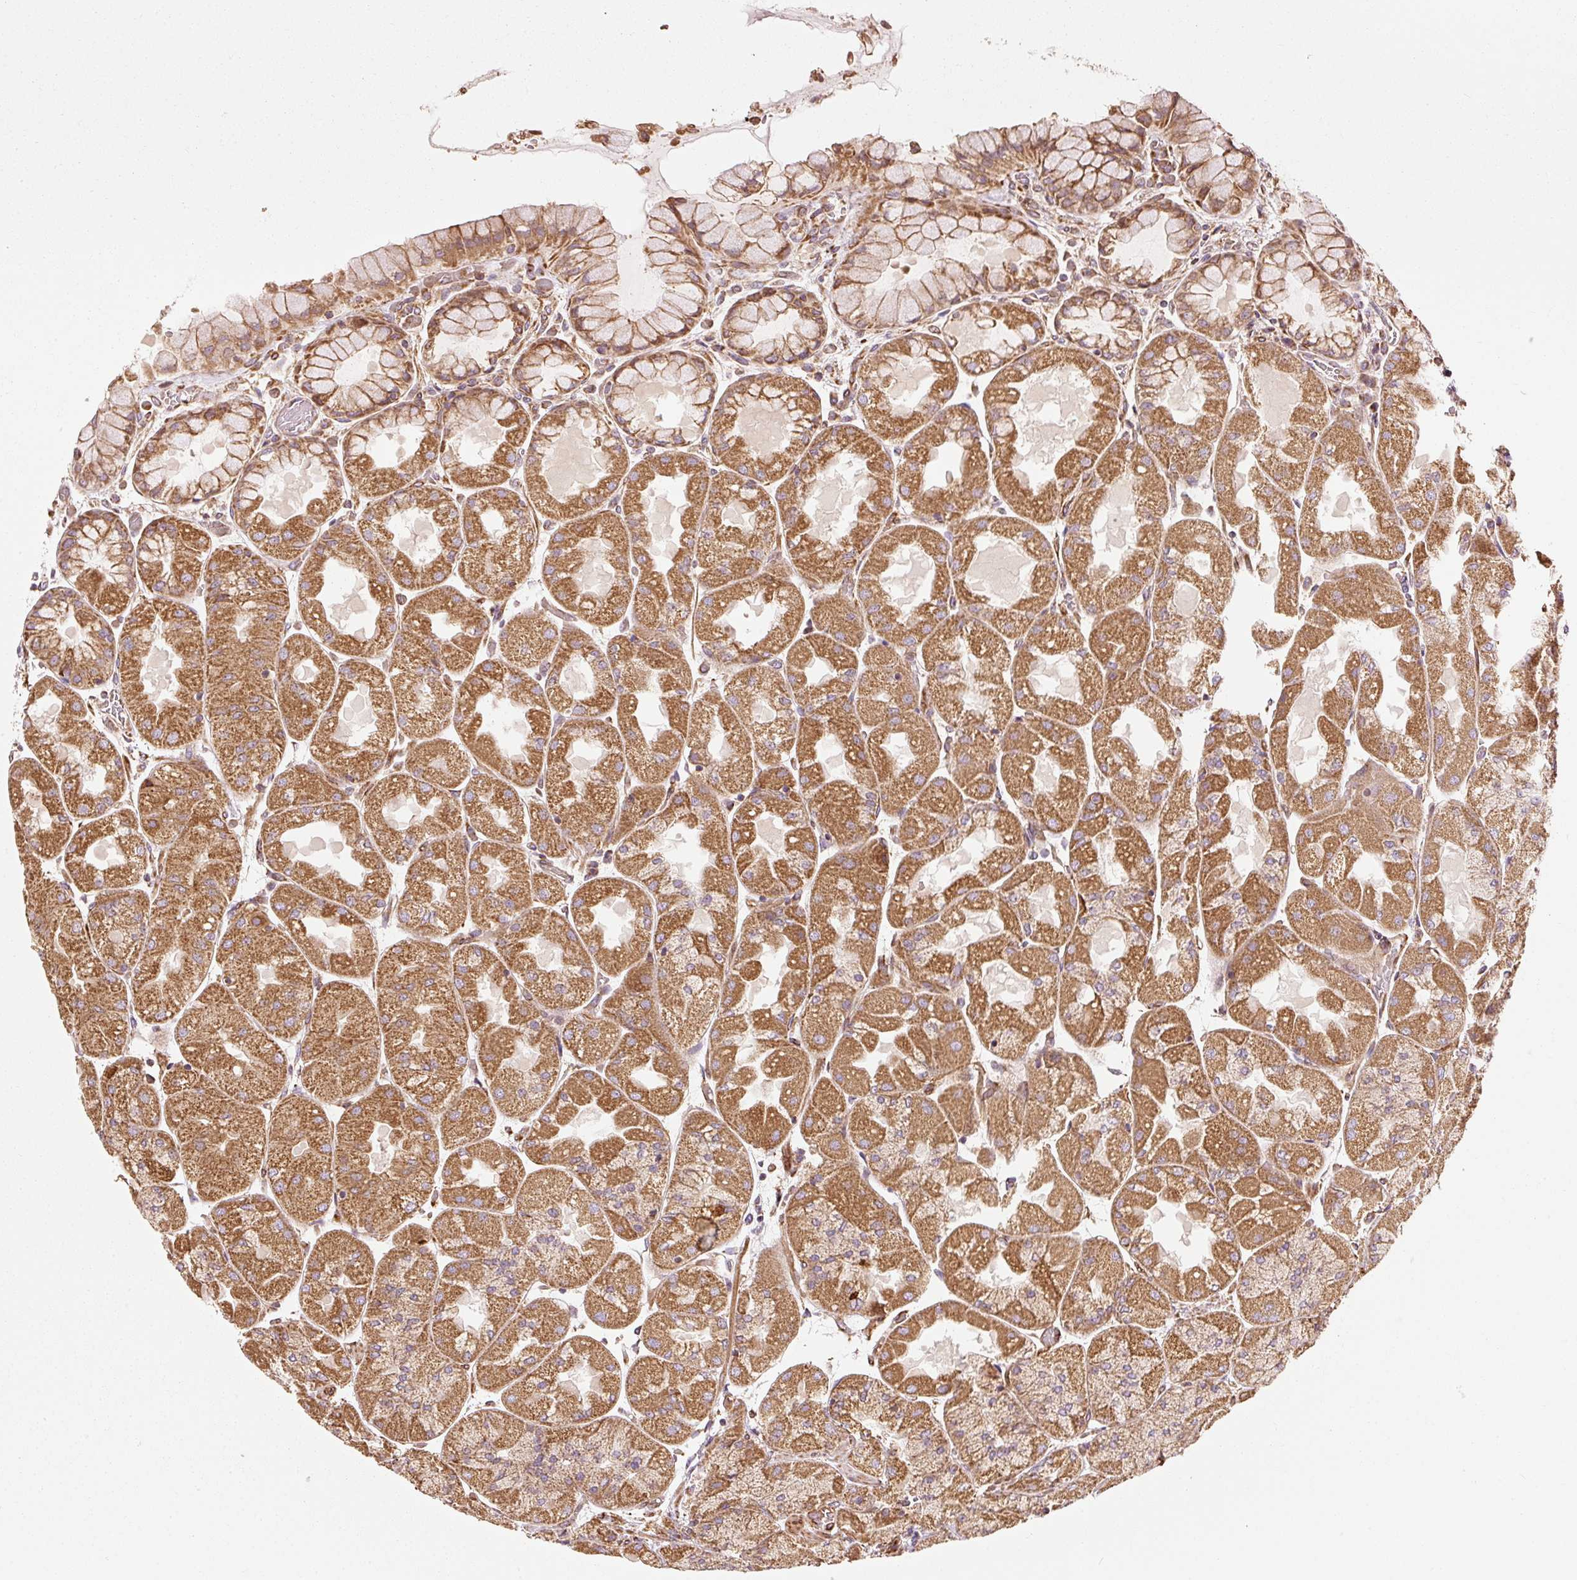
{"staining": {"intensity": "strong", "quantity": ">75%", "location": "cytoplasmic/membranous"}, "tissue": "stomach", "cell_type": "Glandular cells", "image_type": "normal", "snomed": [{"axis": "morphology", "description": "Normal tissue, NOS"}, {"axis": "topography", "description": "Stomach"}], "caption": "This histopathology image shows IHC staining of benign stomach, with high strong cytoplasmic/membranous expression in about >75% of glandular cells.", "gene": "ISCU", "patient": {"sex": "female", "age": 61}}